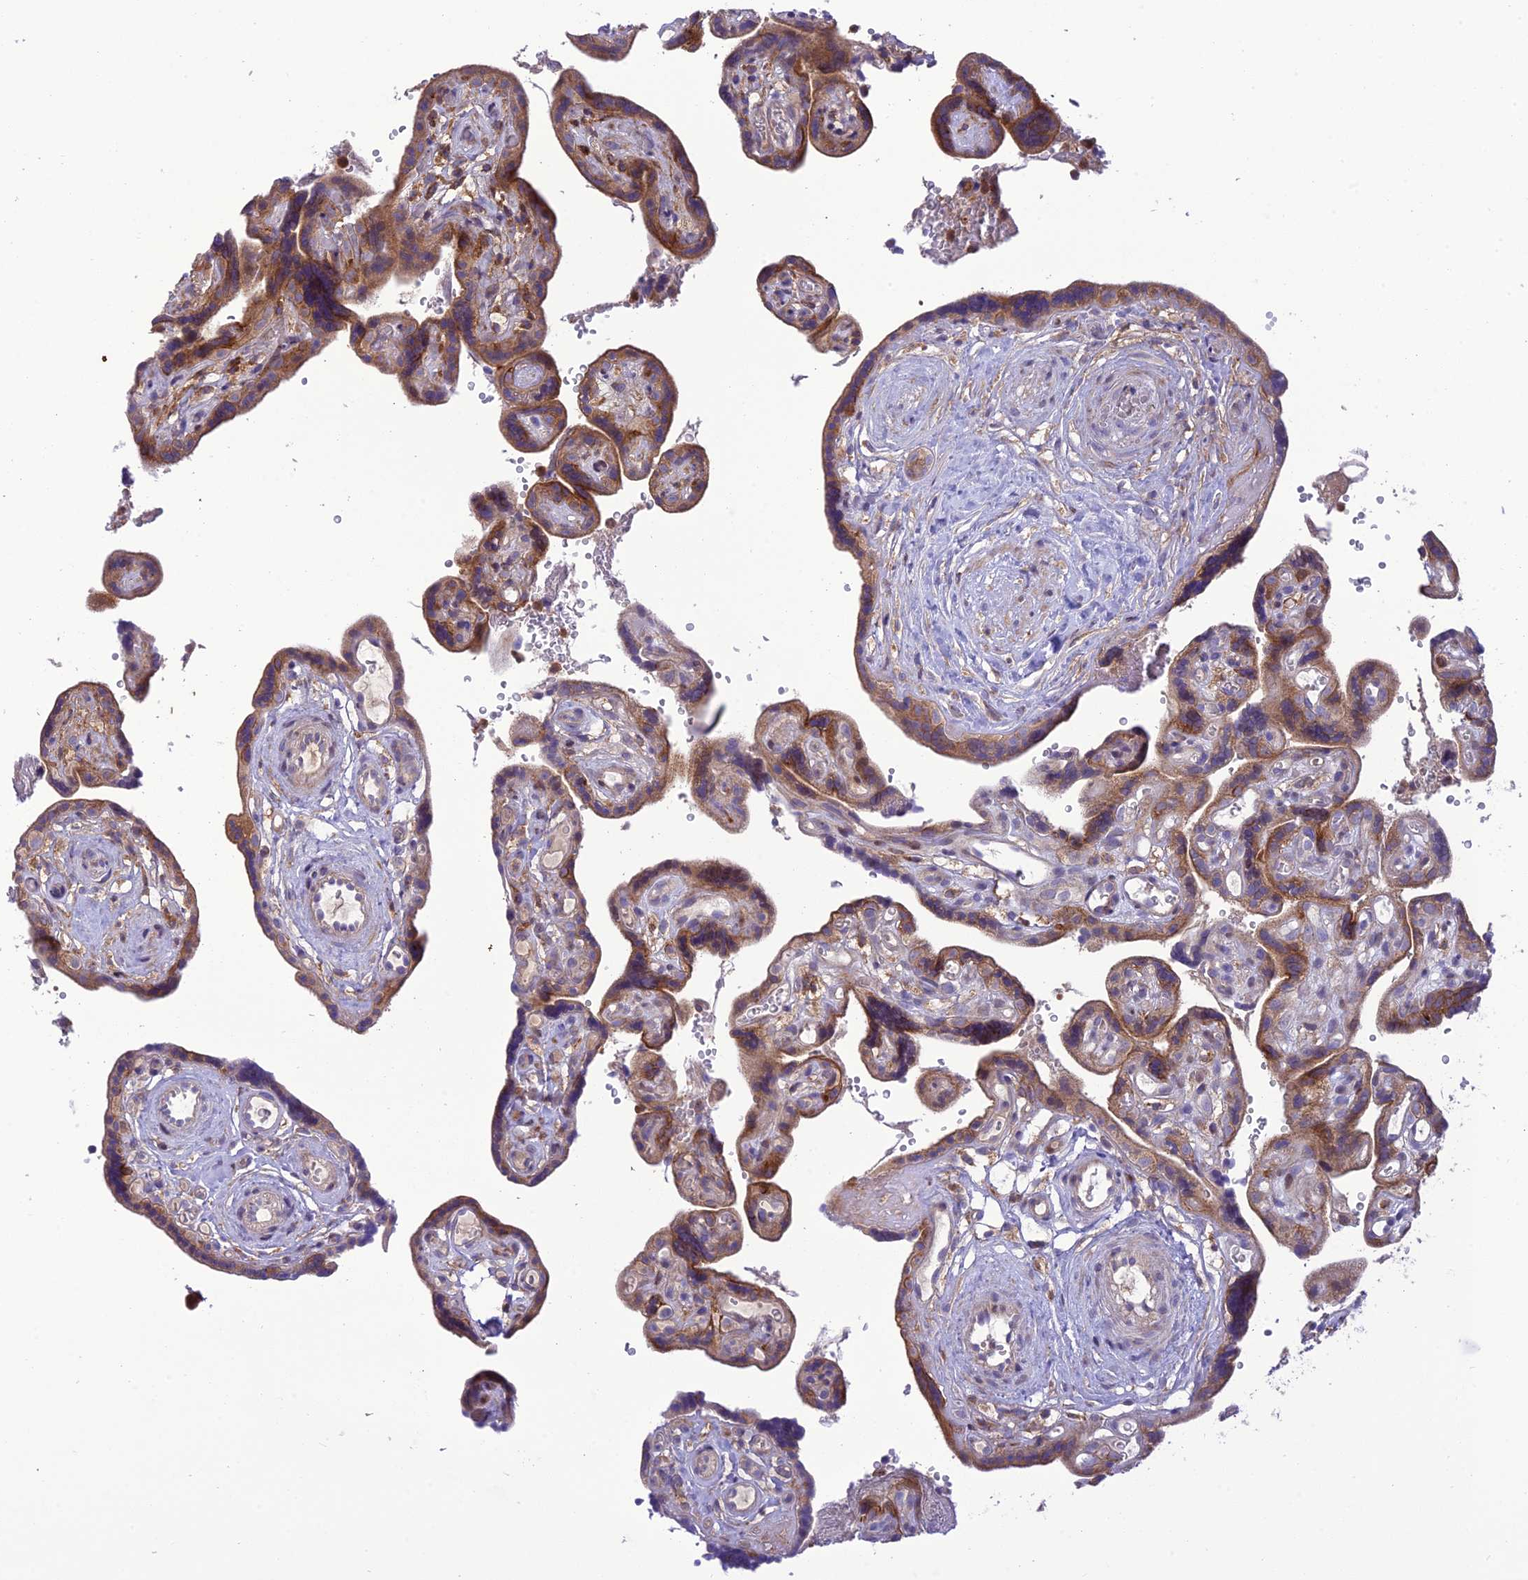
{"staining": {"intensity": "negative", "quantity": "none", "location": "none"}, "tissue": "placenta", "cell_type": "Decidual cells", "image_type": "normal", "snomed": [{"axis": "morphology", "description": "Normal tissue, NOS"}, {"axis": "topography", "description": "Placenta"}], "caption": "IHC of unremarkable human placenta demonstrates no expression in decidual cells.", "gene": "JMY", "patient": {"sex": "female", "age": 30}}